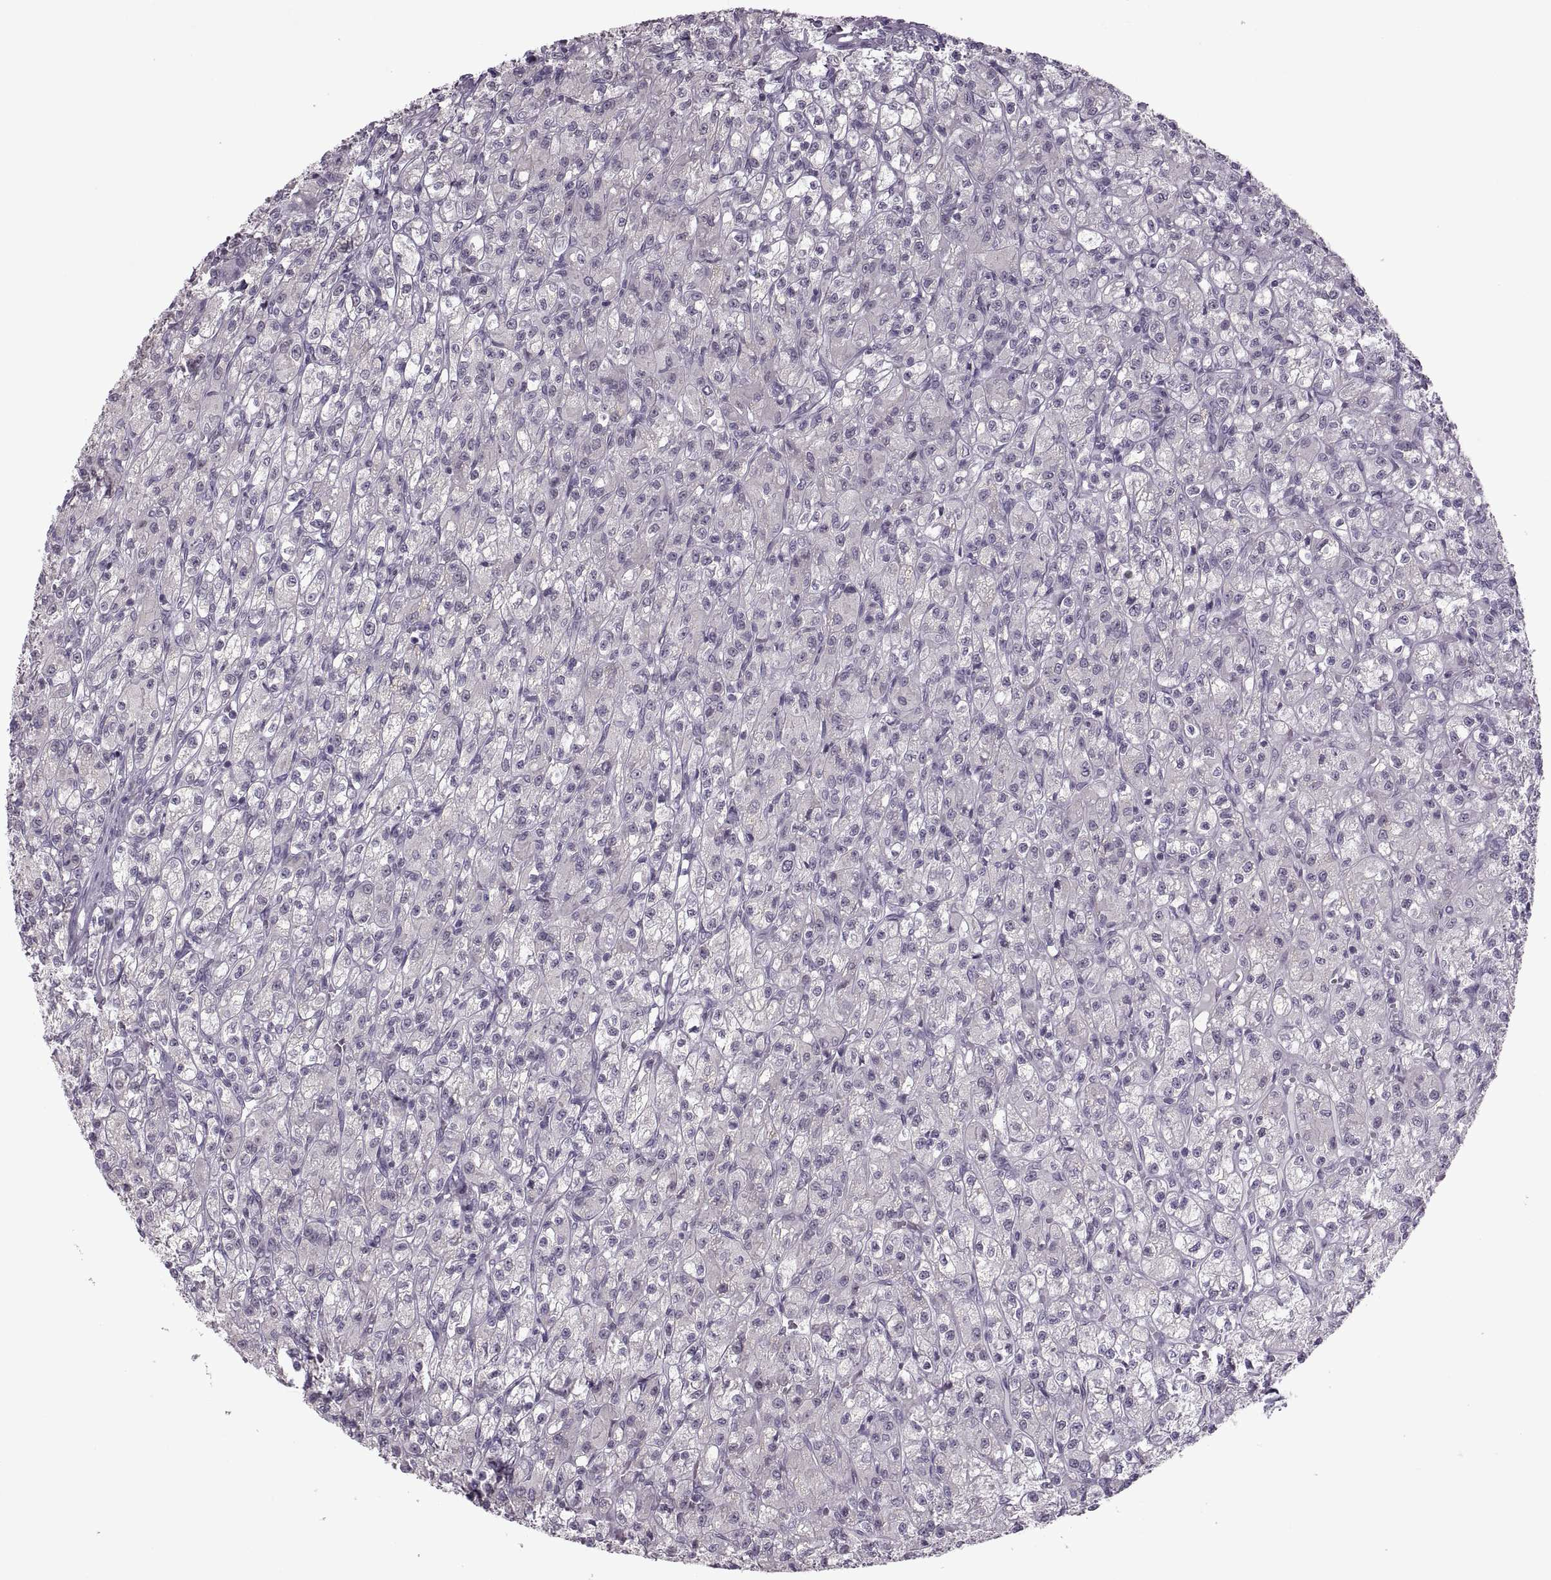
{"staining": {"intensity": "negative", "quantity": "none", "location": "none"}, "tissue": "renal cancer", "cell_type": "Tumor cells", "image_type": "cancer", "snomed": [{"axis": "morphology", "description": "Adenocarcinoma, NOS"}, {"axis": "topography", "description": "Kidney"}], "caption": "This is a photomicrograph of IHC staining of renal adenocarcinoma, which shows no positivity in tumor cells. (DAB immunohistochemistry visualized using brightfield microscopy, high magnification).", "gene": "MGAT4D", "patient": {"sex": "female", "age": 70}}